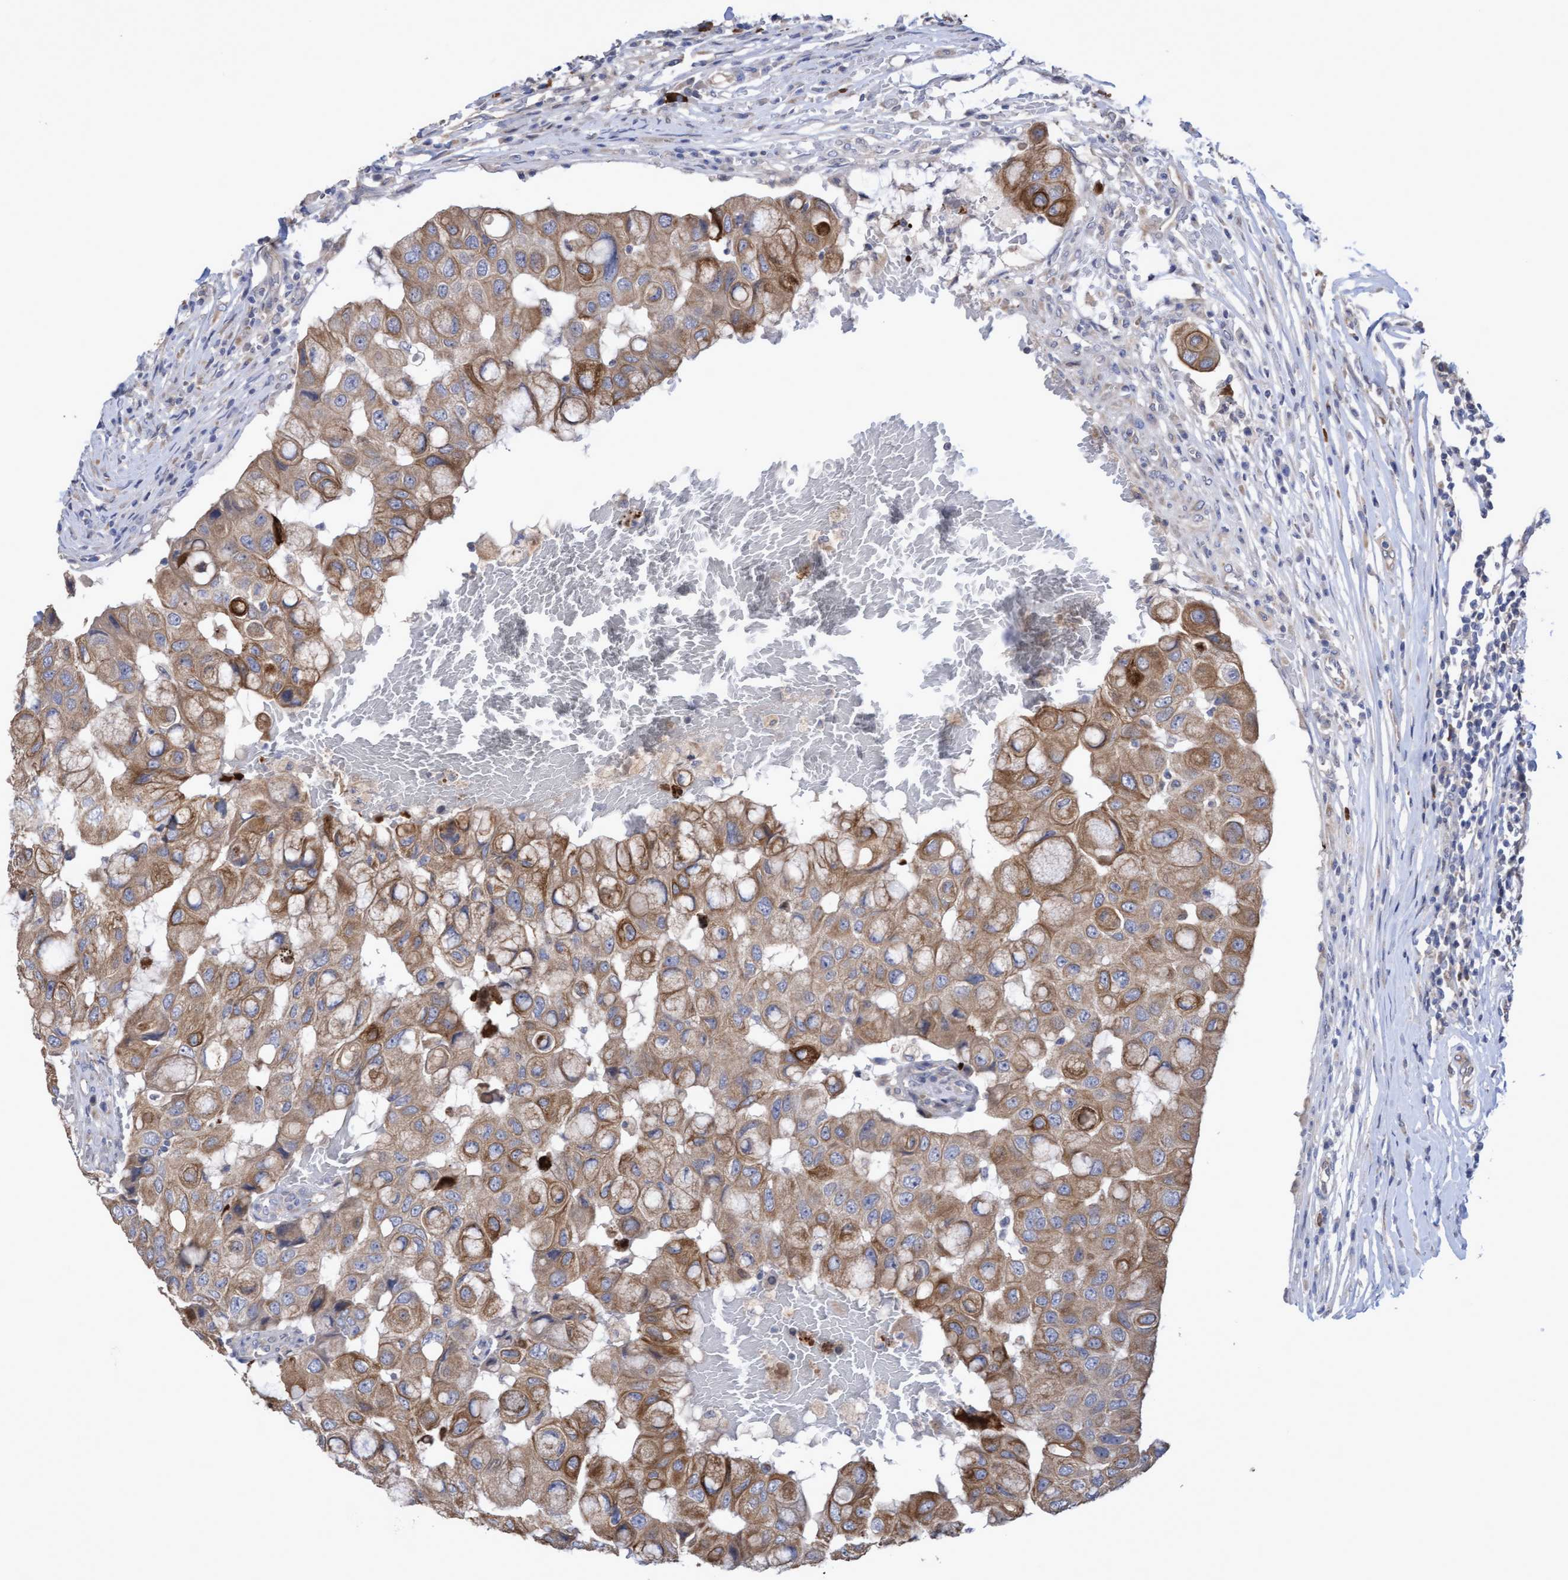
{"staining": {"intensity": "weak", "quantity": ">75%", "location": "cytoplasmic/membranous"}, "tissue": "breast cancer", "cell_type": "Tumor cells", "image_type": "cancer", "snomed": [{"axis": "morphology", "description": "Duct carcinoma"}, {"axis": "topography", "description": "Breast"}], "caption": "Immunohistochemistry (DAB) staining of human breast invasive ductal carcinoma reveals weak cytoplasmic/membranous protein expression in about >75% of tumor cells.", "gene": "KRT24", "patient": {"sex": "female", "age": 27}}